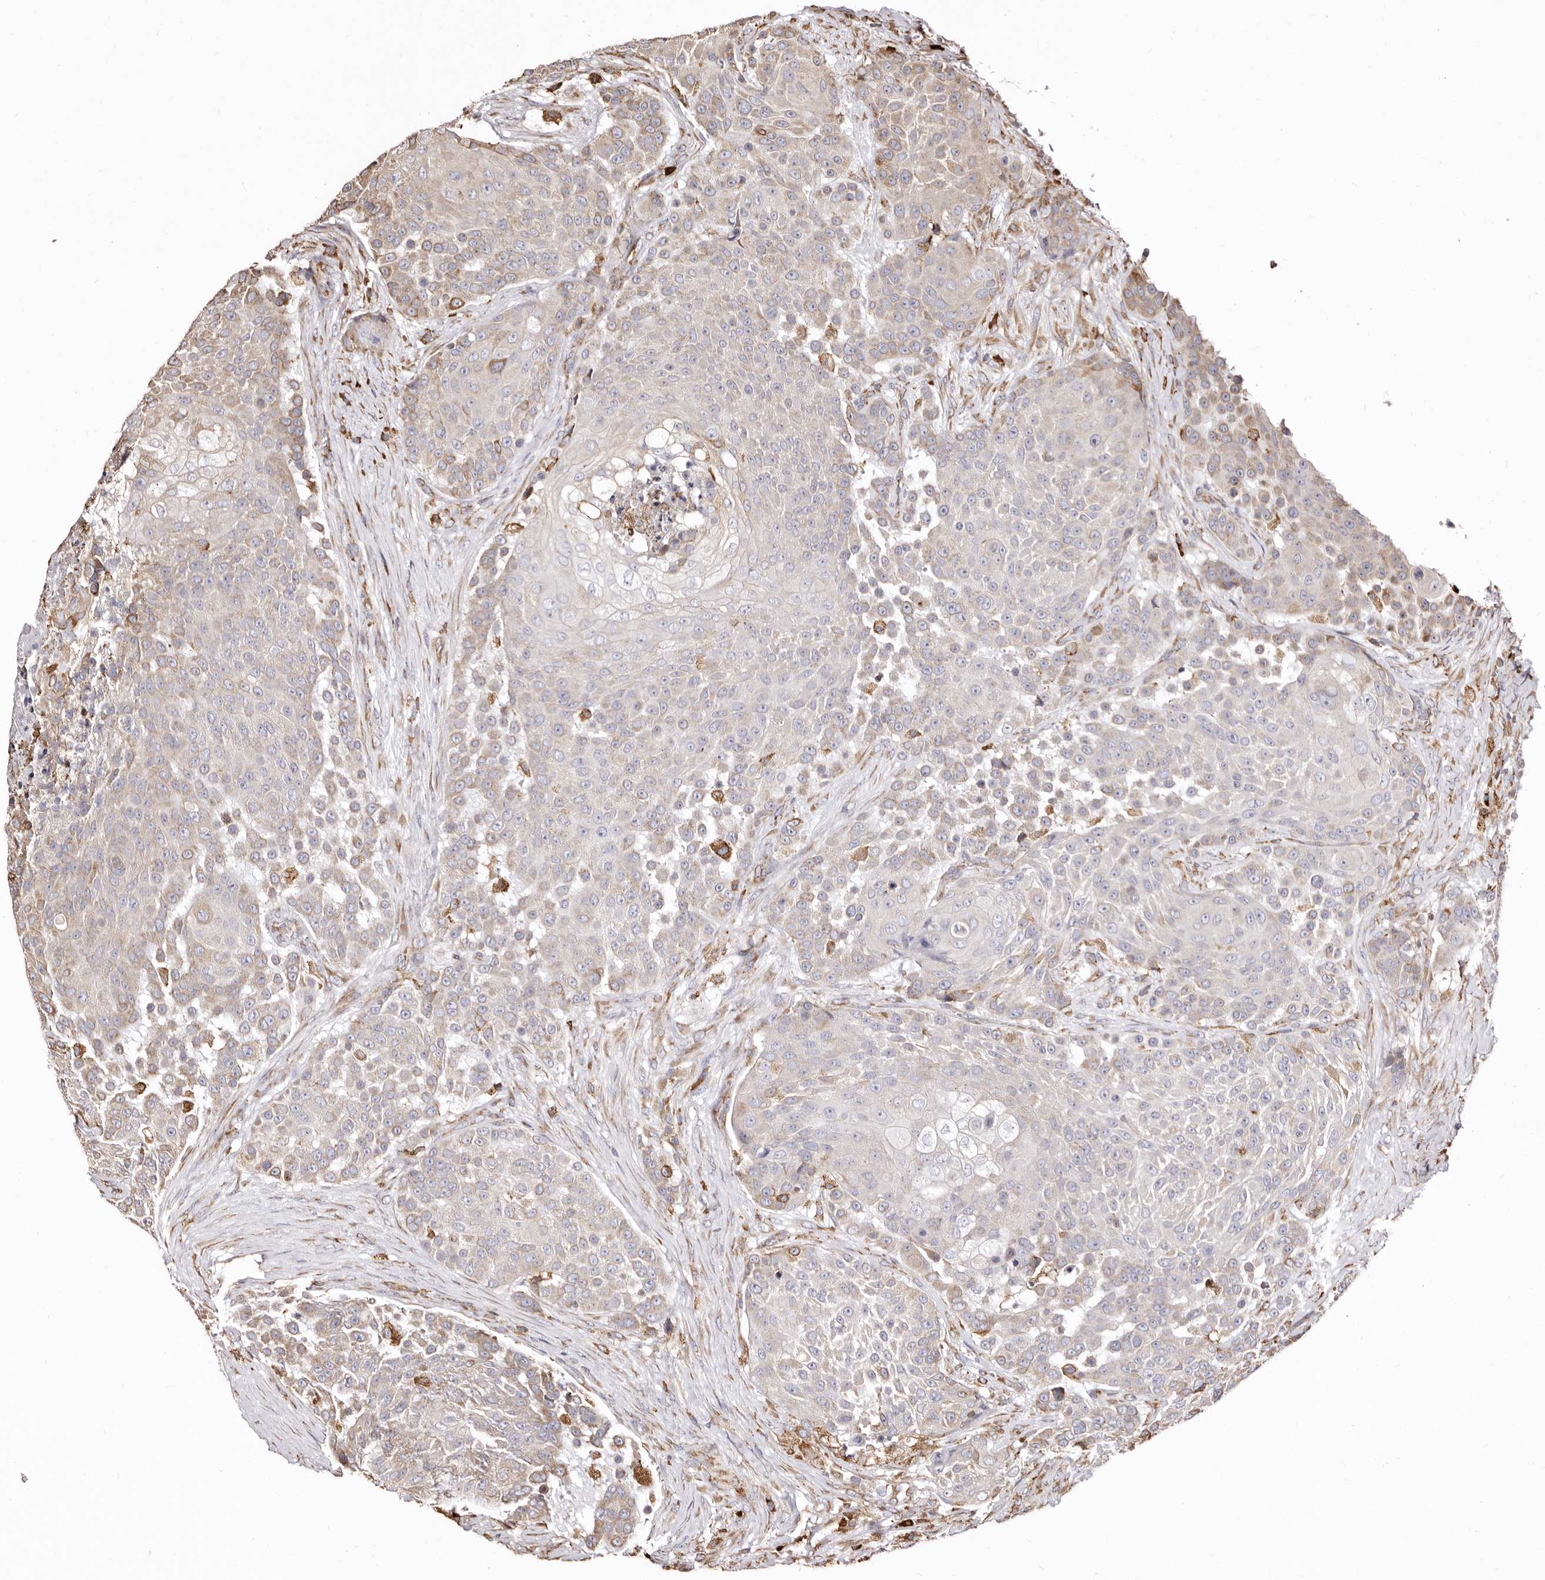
{"staining": {"intensity": "weak", "quantity": "25%-75%", "location": "cytoplasmic/membranous"}, "tissue": "urothelial cancer", "cell_type": "Tumor cells", "image_type": "cancer", "snomed": [{"axis": "morphology", "description": "Urothelial carcinoma, High grade"}, {"axis": "topography", "description": "Urinary bladder"}], "caption": "Immunohistochemistry (DAB) staining of urothelial cancer reveals weak cytoplasmic/membranous protein positivity in approximately 25%-75% of tumor cells. (Brightfield microscopy of DAB IHC at high magnification).", "gene": "ACBD6", "patient": {"sex": "female", "age": 63}}